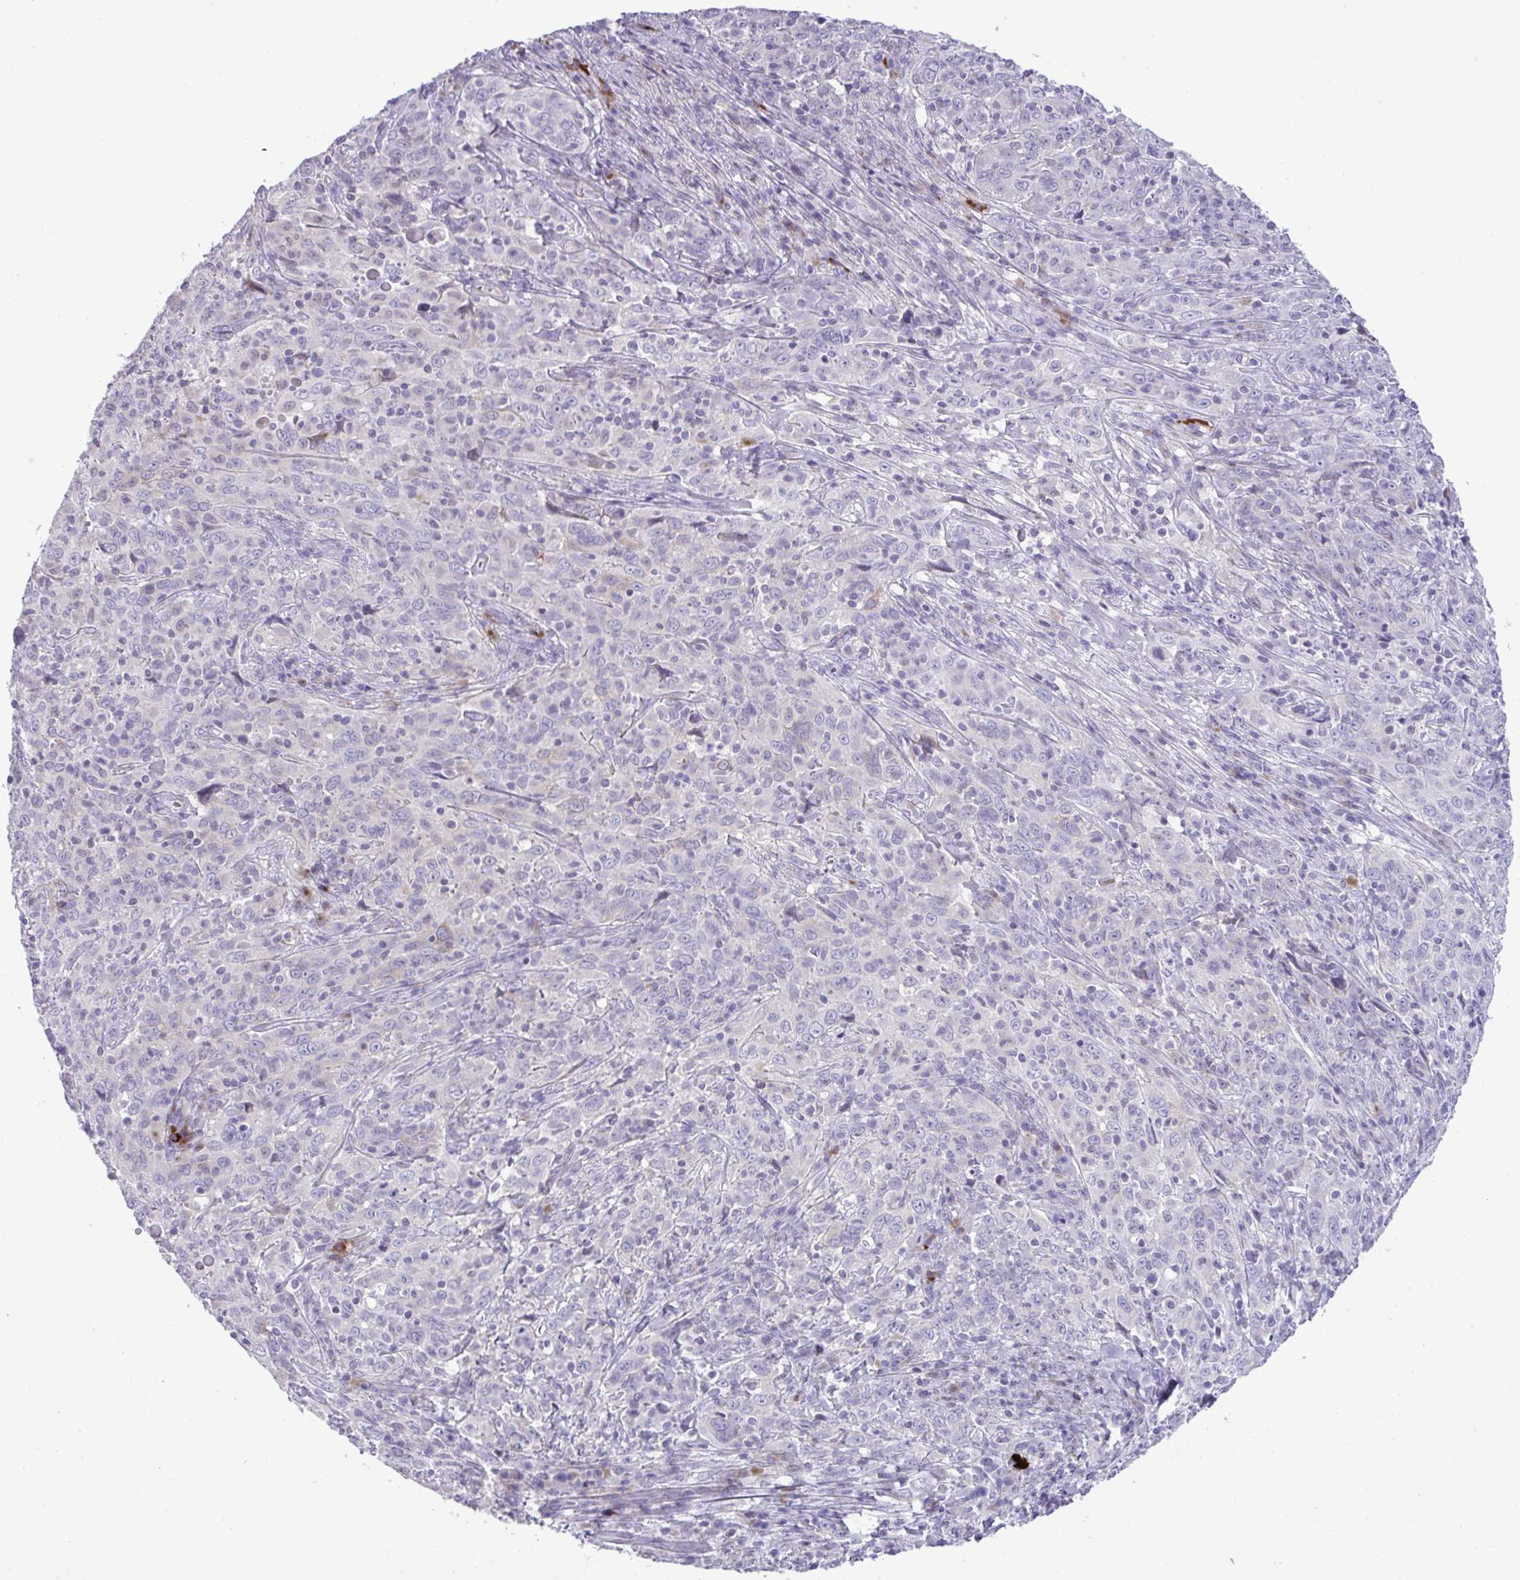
{"staining": {"intensity": "negative", "quantity": "none", "location": "none"}, "tissue": "cervical cancer", "cell_type": "Tumor cells", "image_type": "cancer", "snomed": [{"axis": "morphology", "description": "Squamous cell carcinoma, NOS"}, {"axis": "topography", "description": "Cervix"}], "caption": "Immunohistochemistry (IHC) micrograph of human squamous cell carcinoma (cervical) stained for a protein (brown), which demonstrates no expression in tumor cells.", "gene": "SPAG1", "patient": {"sex": "female", "age": 46}}